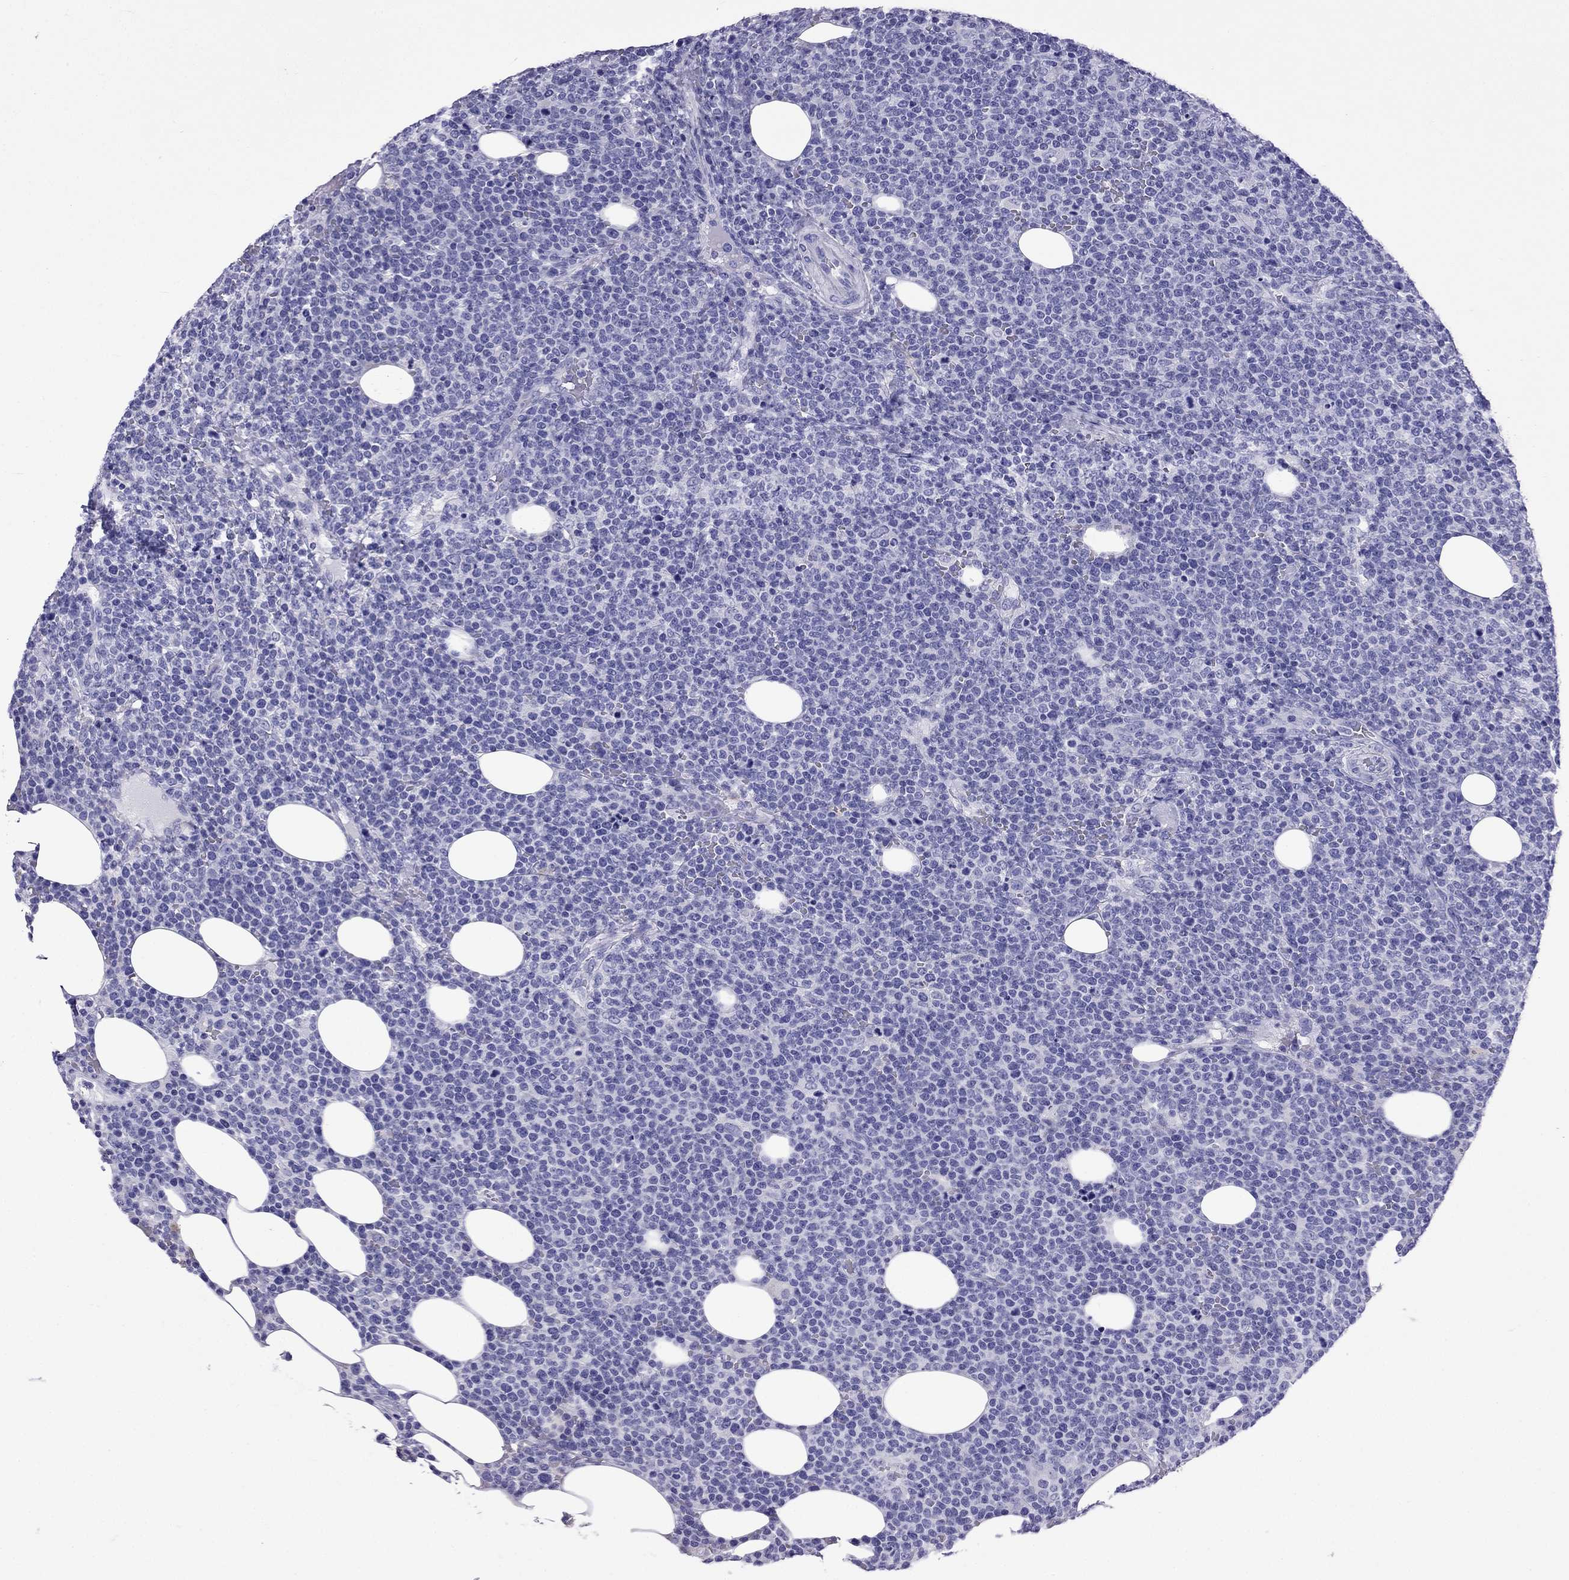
{"staining": {"intensity": "negative", "quantity": "none", "location": "none"}, "tissue": "lymphoma", "cell_type": "Tumor cells", "image_type": "cancer", "snomed": [{"axis": "morphology", "description": "Malignant lymphoma, non-Hodgkin's type, High grade"}, {"axis": "topography", "description": "Lymph node"}], "caption": "High power microscopy micrograph of an IHC micrograph of malignant lymphoma, non-Hodgkin's type (high-grade), revealing no significant positivity in tumor cells.", "gene": "ARR3", "patient": {"sex": "male", "age": 61}}